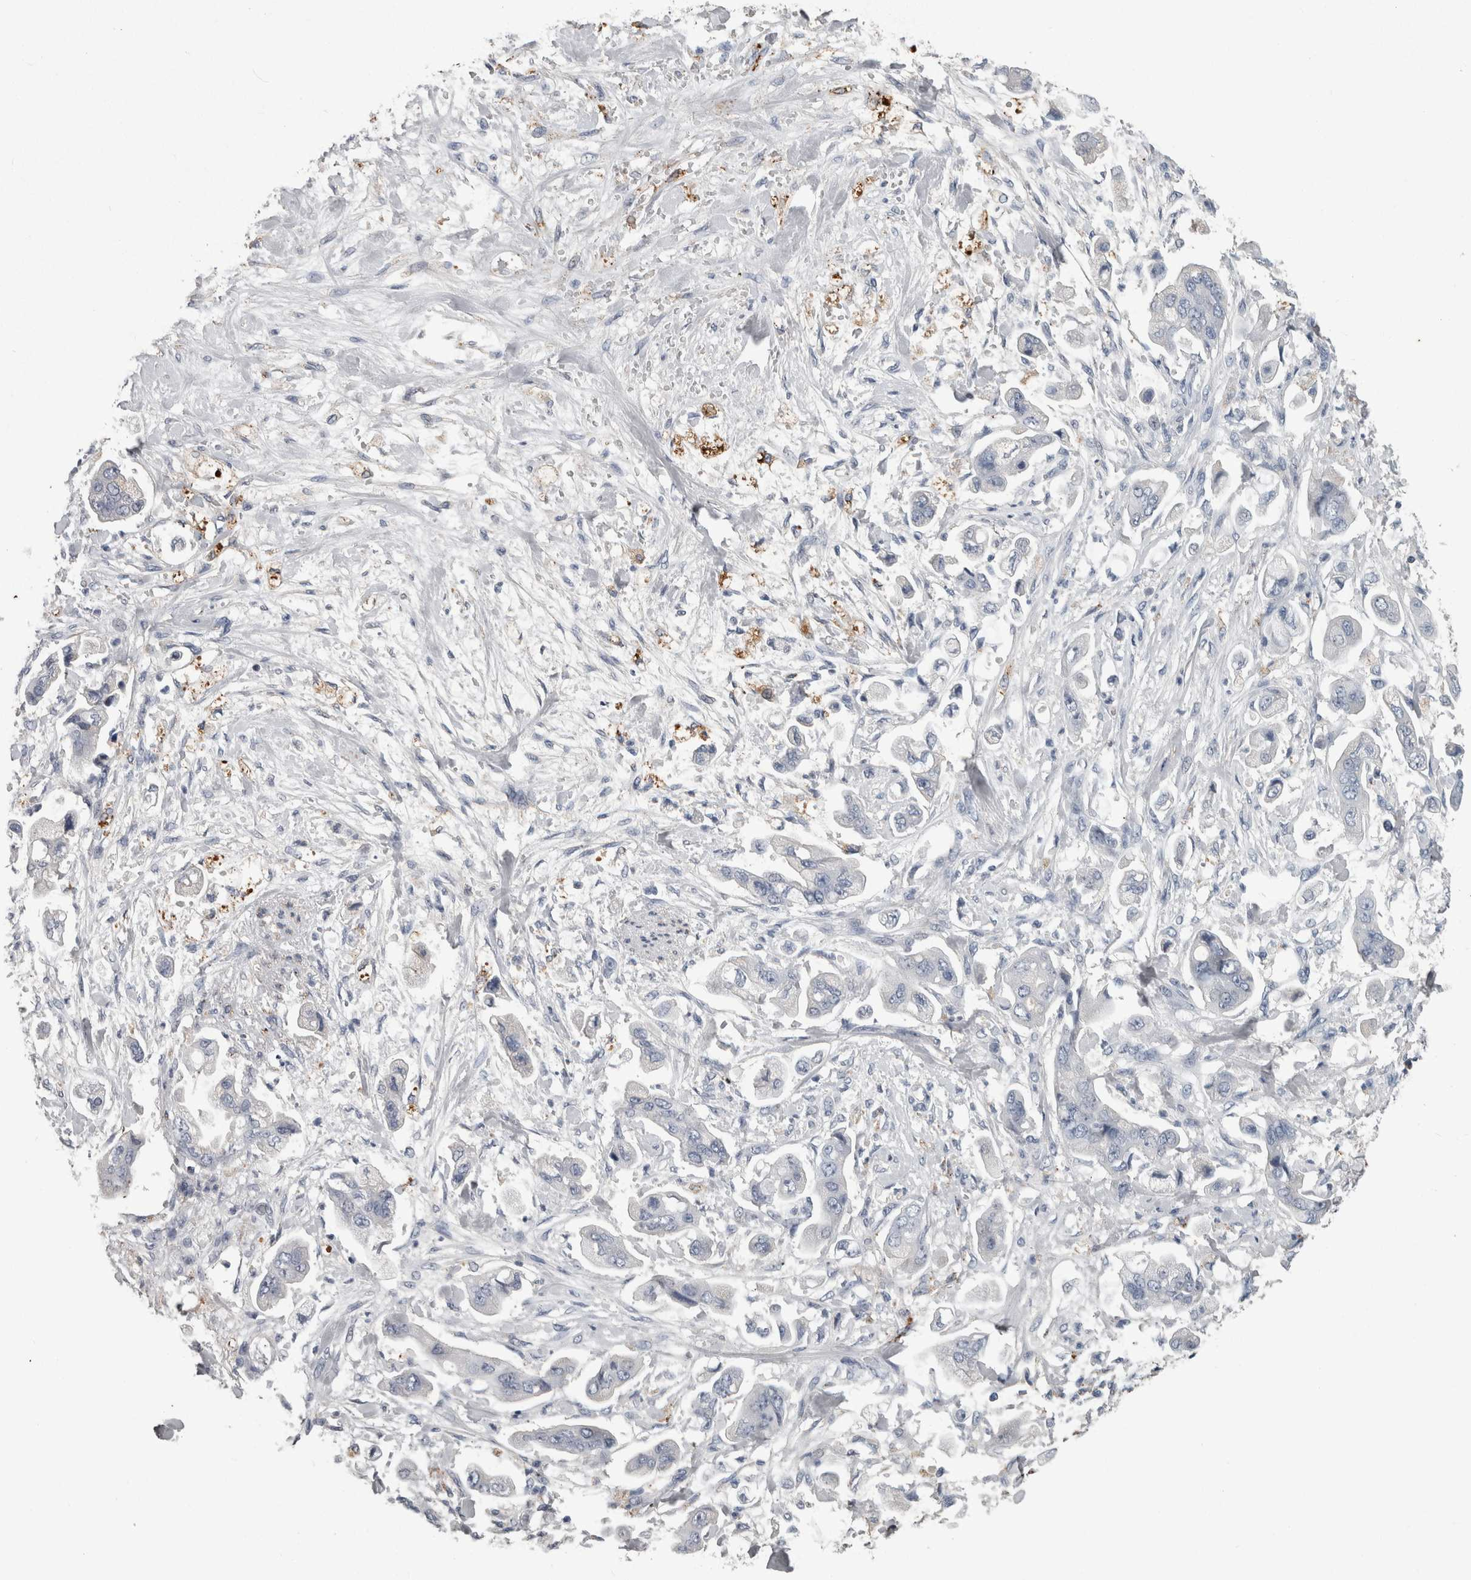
{"staining": {"intensity": "negative", "quantity": "none", "location": "none"}, "tissue": "stomach cancer", "cell_type": "Tumor cells", "image_type": "cancer", "snomed": [{"axis": "morphology", "description": "Adenocarcinoma, NOS"}, {"axis": "topography", "description": "Stomach"}], "caption": "A micrograph of stomach cancer stained for a protein displays no brown staining in tumor cells. (Stains: DAB (3,3'-diaminobenzidine) IHC with hematoxylin counter stain, Microscopy: brightfield microscopy at high magnification).", "gene": "DPP7", "patient": {"sex": "male", "age": 62}}